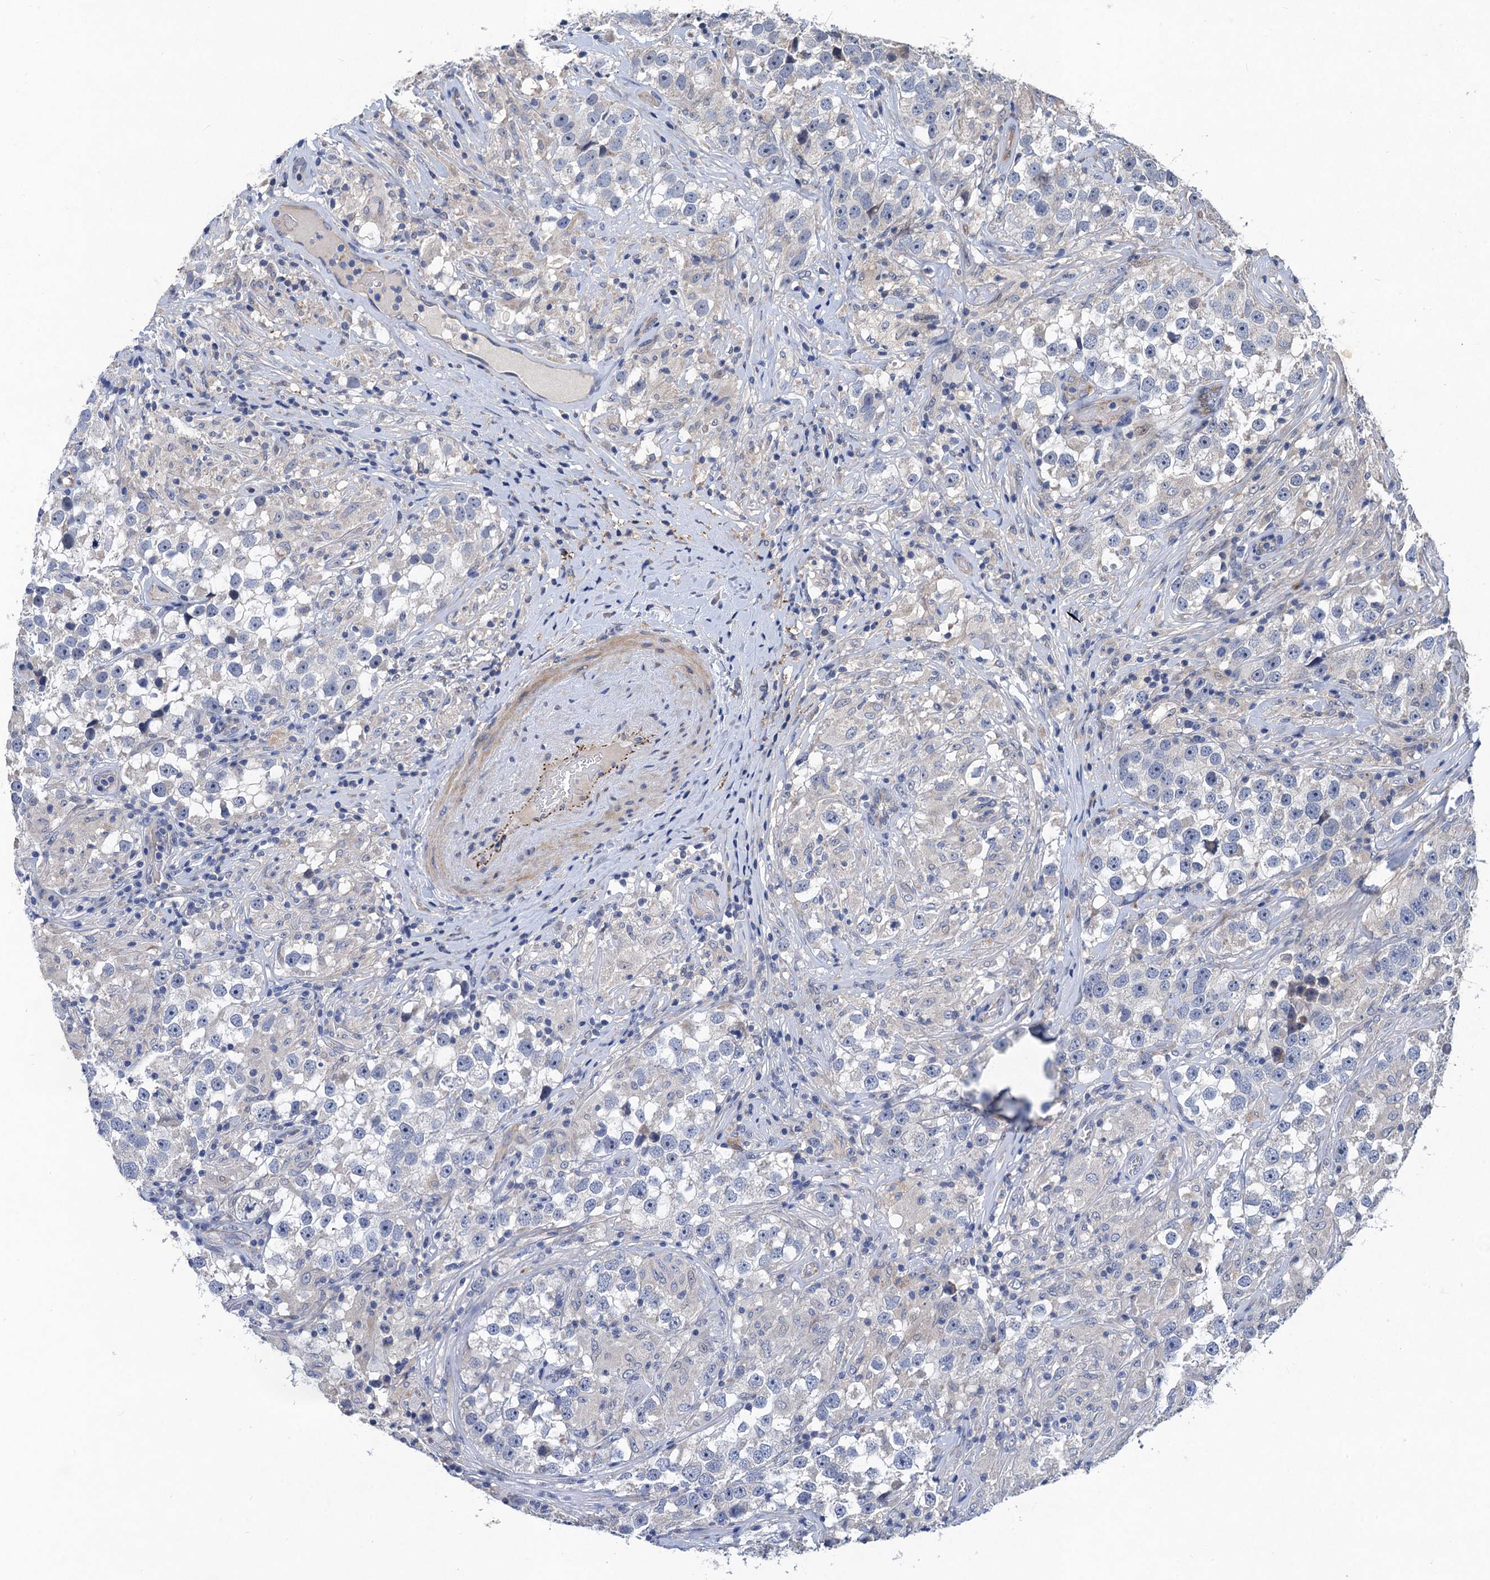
{"staining": {"intensity": "negative", "quantity": "none", "location": "none"}, "tissue": "testis cancer", "cell_type": "Tumor cells", "image_type": "cancer", "snomed": [{"axis": "morphology", "description": "Seminoma, NOS"}, {"axis": "topography", "description": "Testis"}], "caption": "IHC micrograph of testis cancer (seminoma) stained for a protein (brown), which shows no staining in tumor cells.", "gene": "TRAF7", "patient": {"sex": "male", "age": 46}}